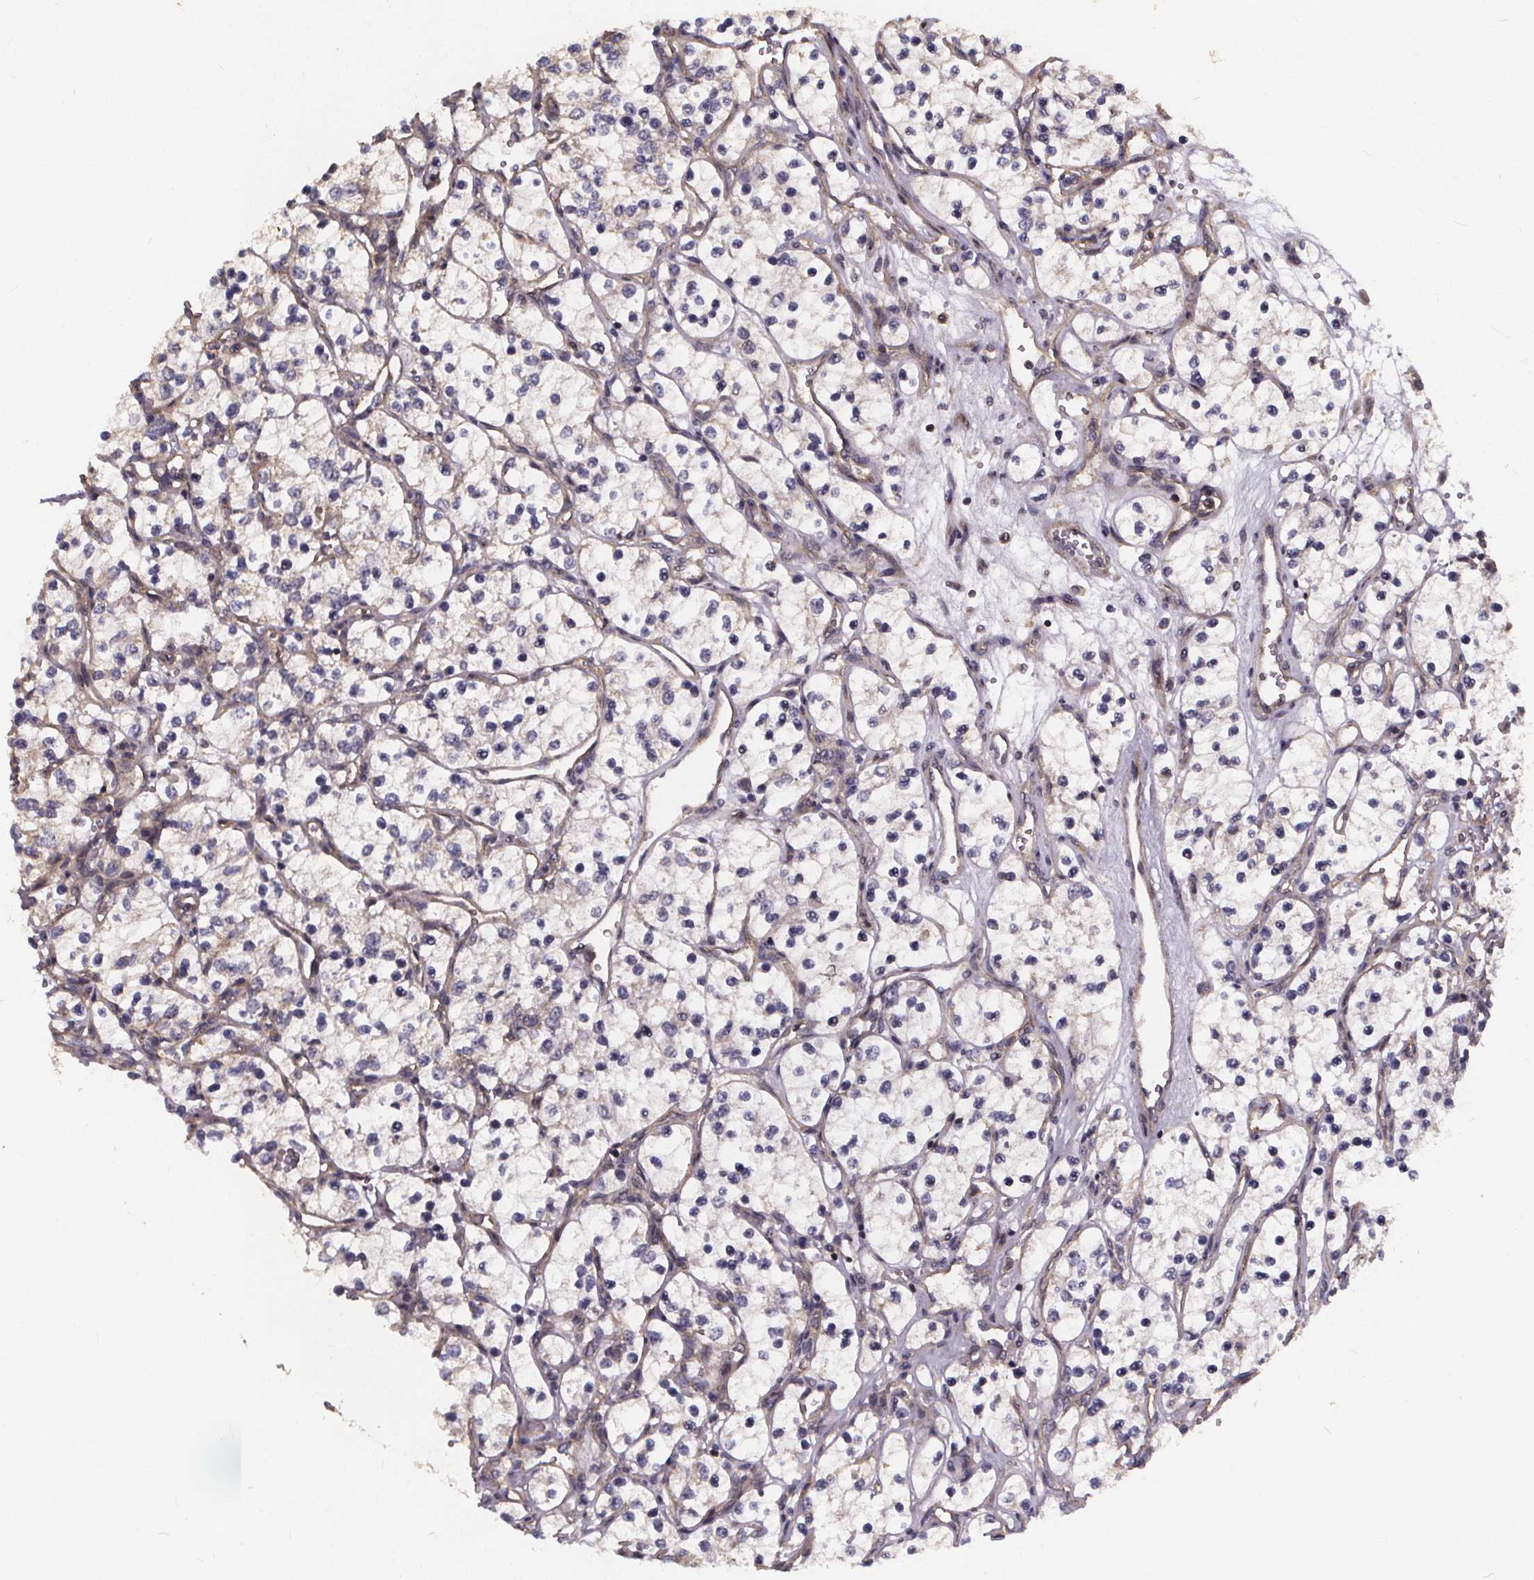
{"staining": {"intensity": "negative", "quantity": "none", "location": "none"}, "tissue": "renal cancer", "cell_type": "Tumor cells", "image_type": "cancer", "snomed": [{"axis": "morphology", "description": "Adenocarcinoma, NOS"}, {"axis": "topography", "description": "Kidney"}], "caption": "Tumor cells show no significant positivity in renal adenocarcinoma.", "gene": "YME1L1", "patient": {"sex": "female", "age": 69}}